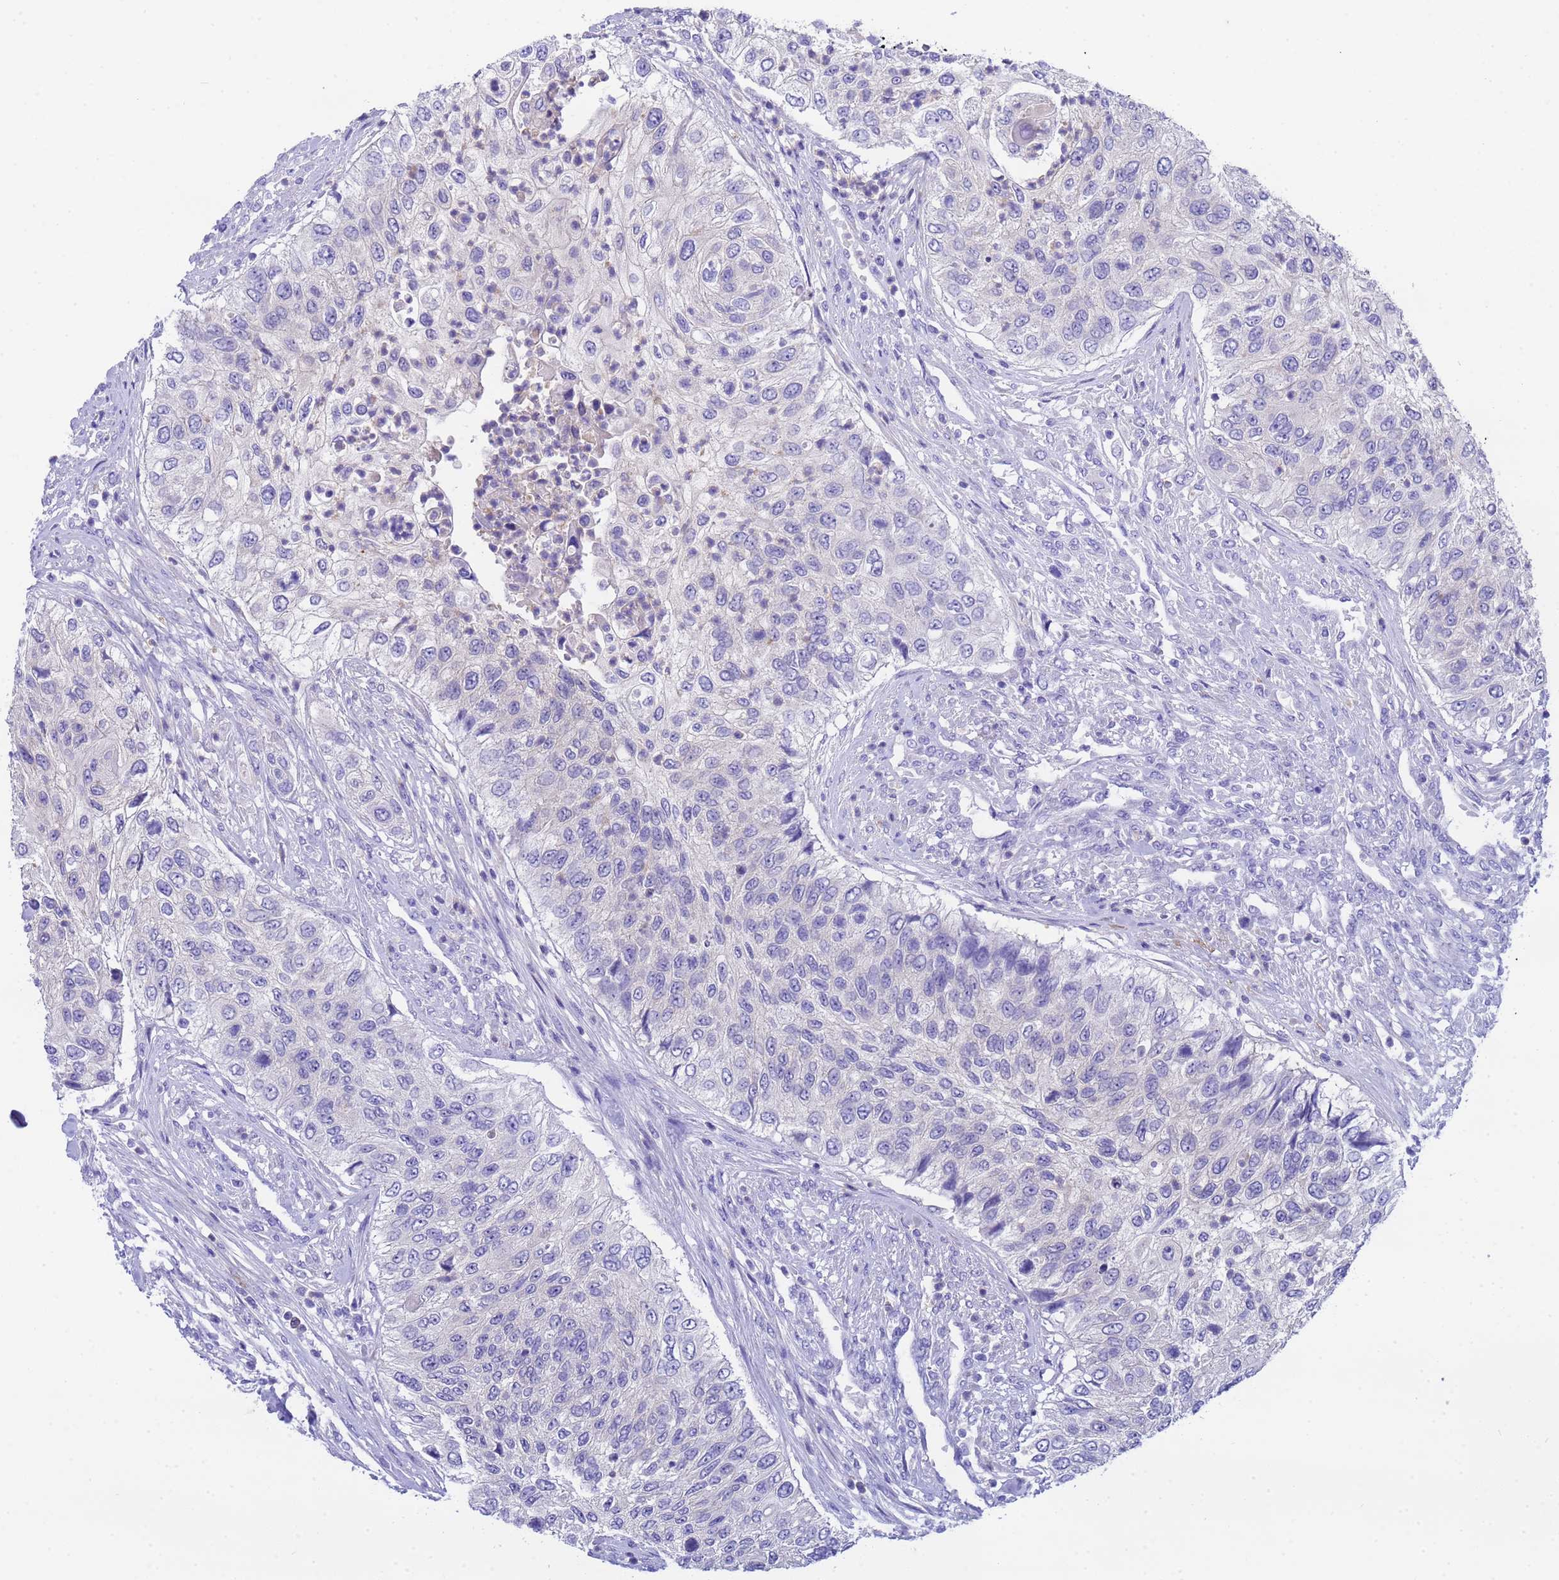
{"staining": {"intensity": "negative", "quantity": "none", "location": "none"}, "tissue": "urothelial cancer", "cell_type": "Tumor cells", "image_type": "cancer", "snomed": [{"axis": "morphology", "description": "Urothelial carcinoma, High grade"}, {"axis": "topography", "description": "Urinary bladder"}], "caption": "DAB (3,3'-diaminobenzidine) immunohistochemical staining of urothelial cancer exhibits no significant staining in tumor cells.", "gene": "USP38", "patient": {"sex": "female", "age": 60}}